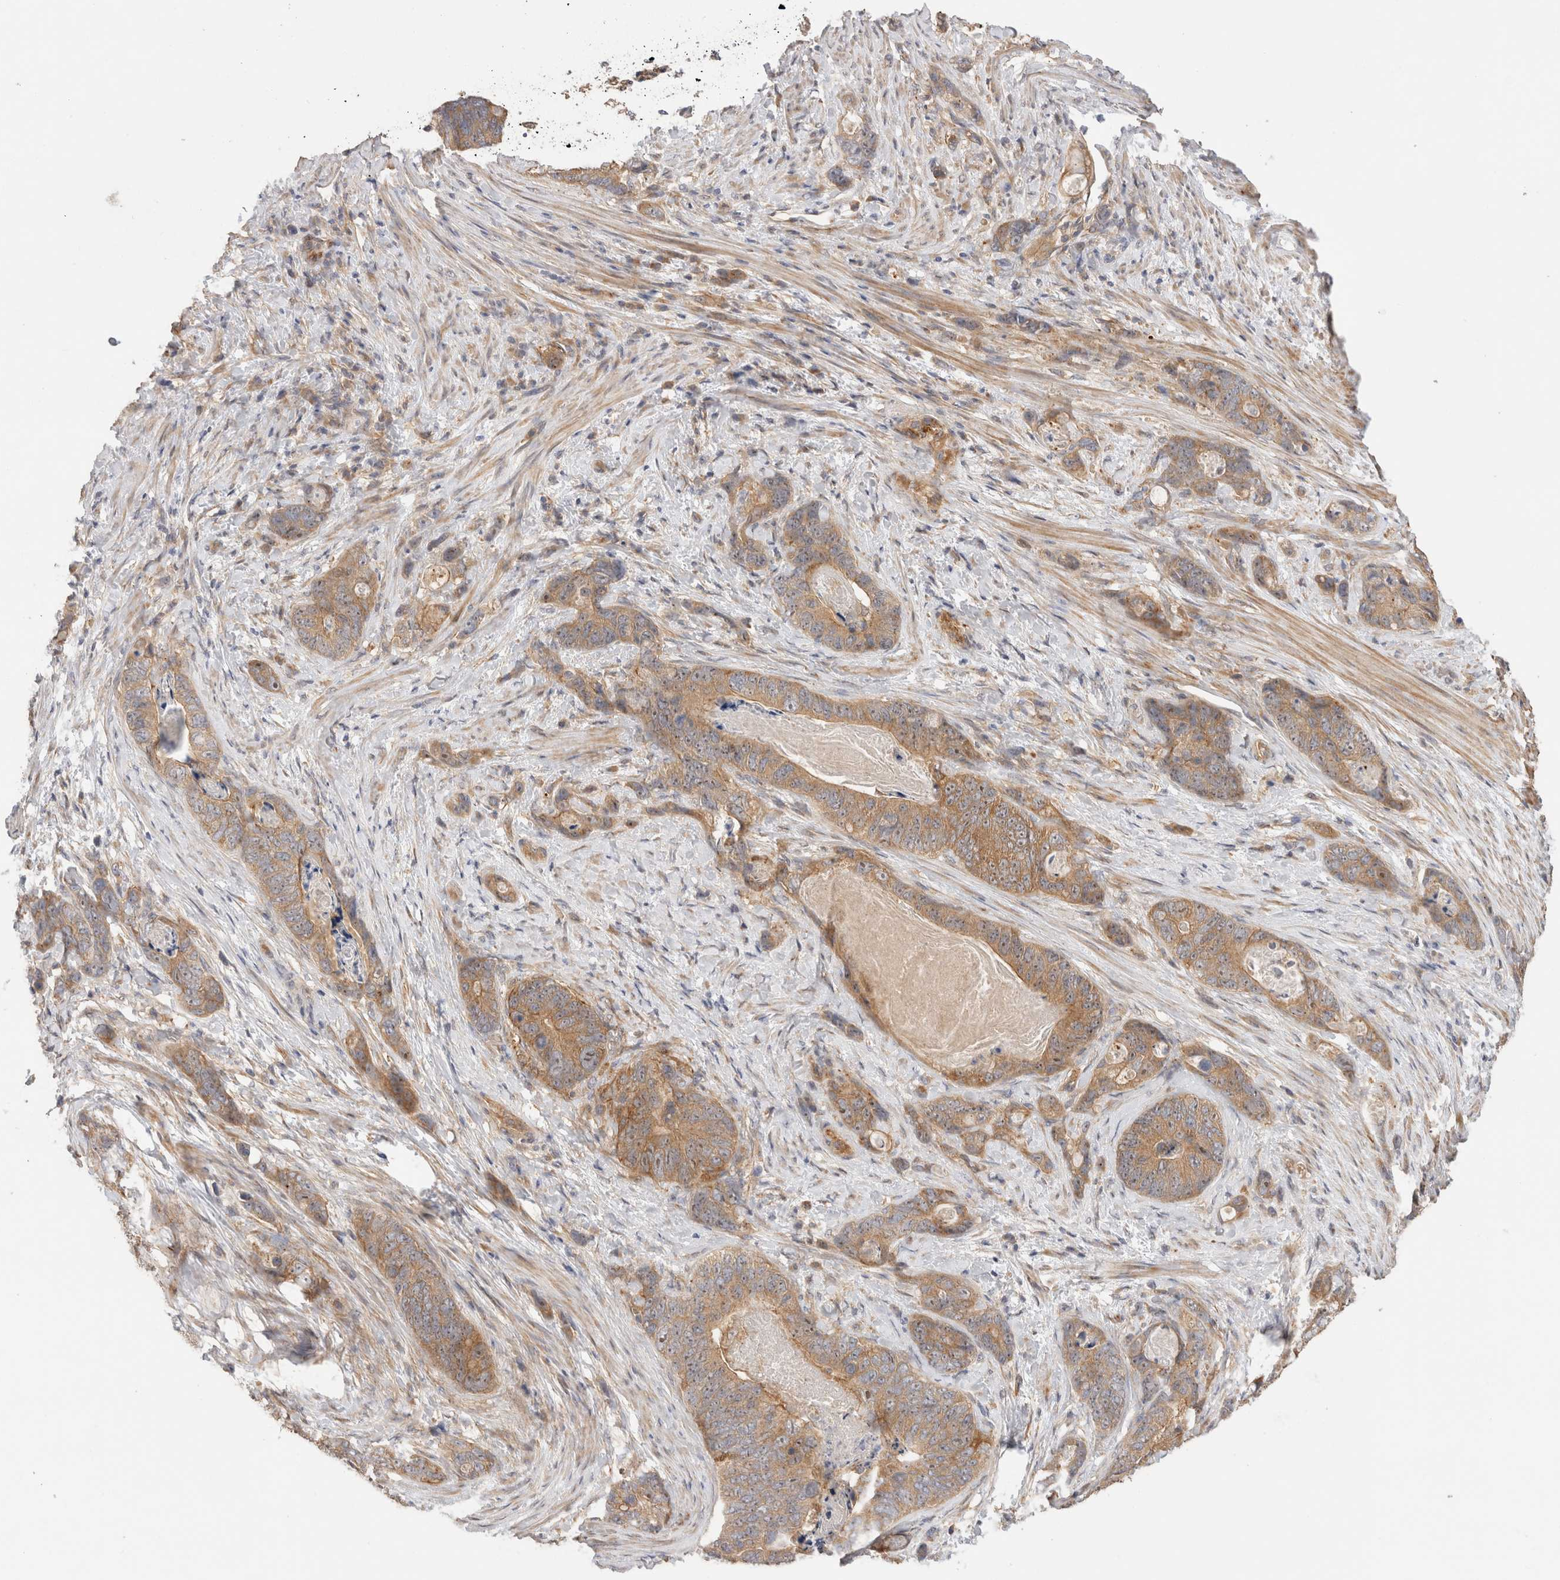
{"staining": {"intensity": "moderate", "quantity": ">75%", "location": "cytoplasmic/membranous"}, "tissue": "stomach cancer", "cell_type": "Tumor cells", "image_type": "cancer", "snomed": [{"axis": "morphology", "description": "Normal tissue, NOS"}, {"axis": "morphology", "description": "Adenocarcinoma, NOS"}, {"axis": "topography", "description": "Stomach"}], "caption": "Adenocarcinoma (stomach) stained with immunohistochemistry reveals moderate cytoplasmic/membranous expression in about >75% of tumor cells.", "gene": "SGK3", "patient": {"sex": "female", "age": 89}}